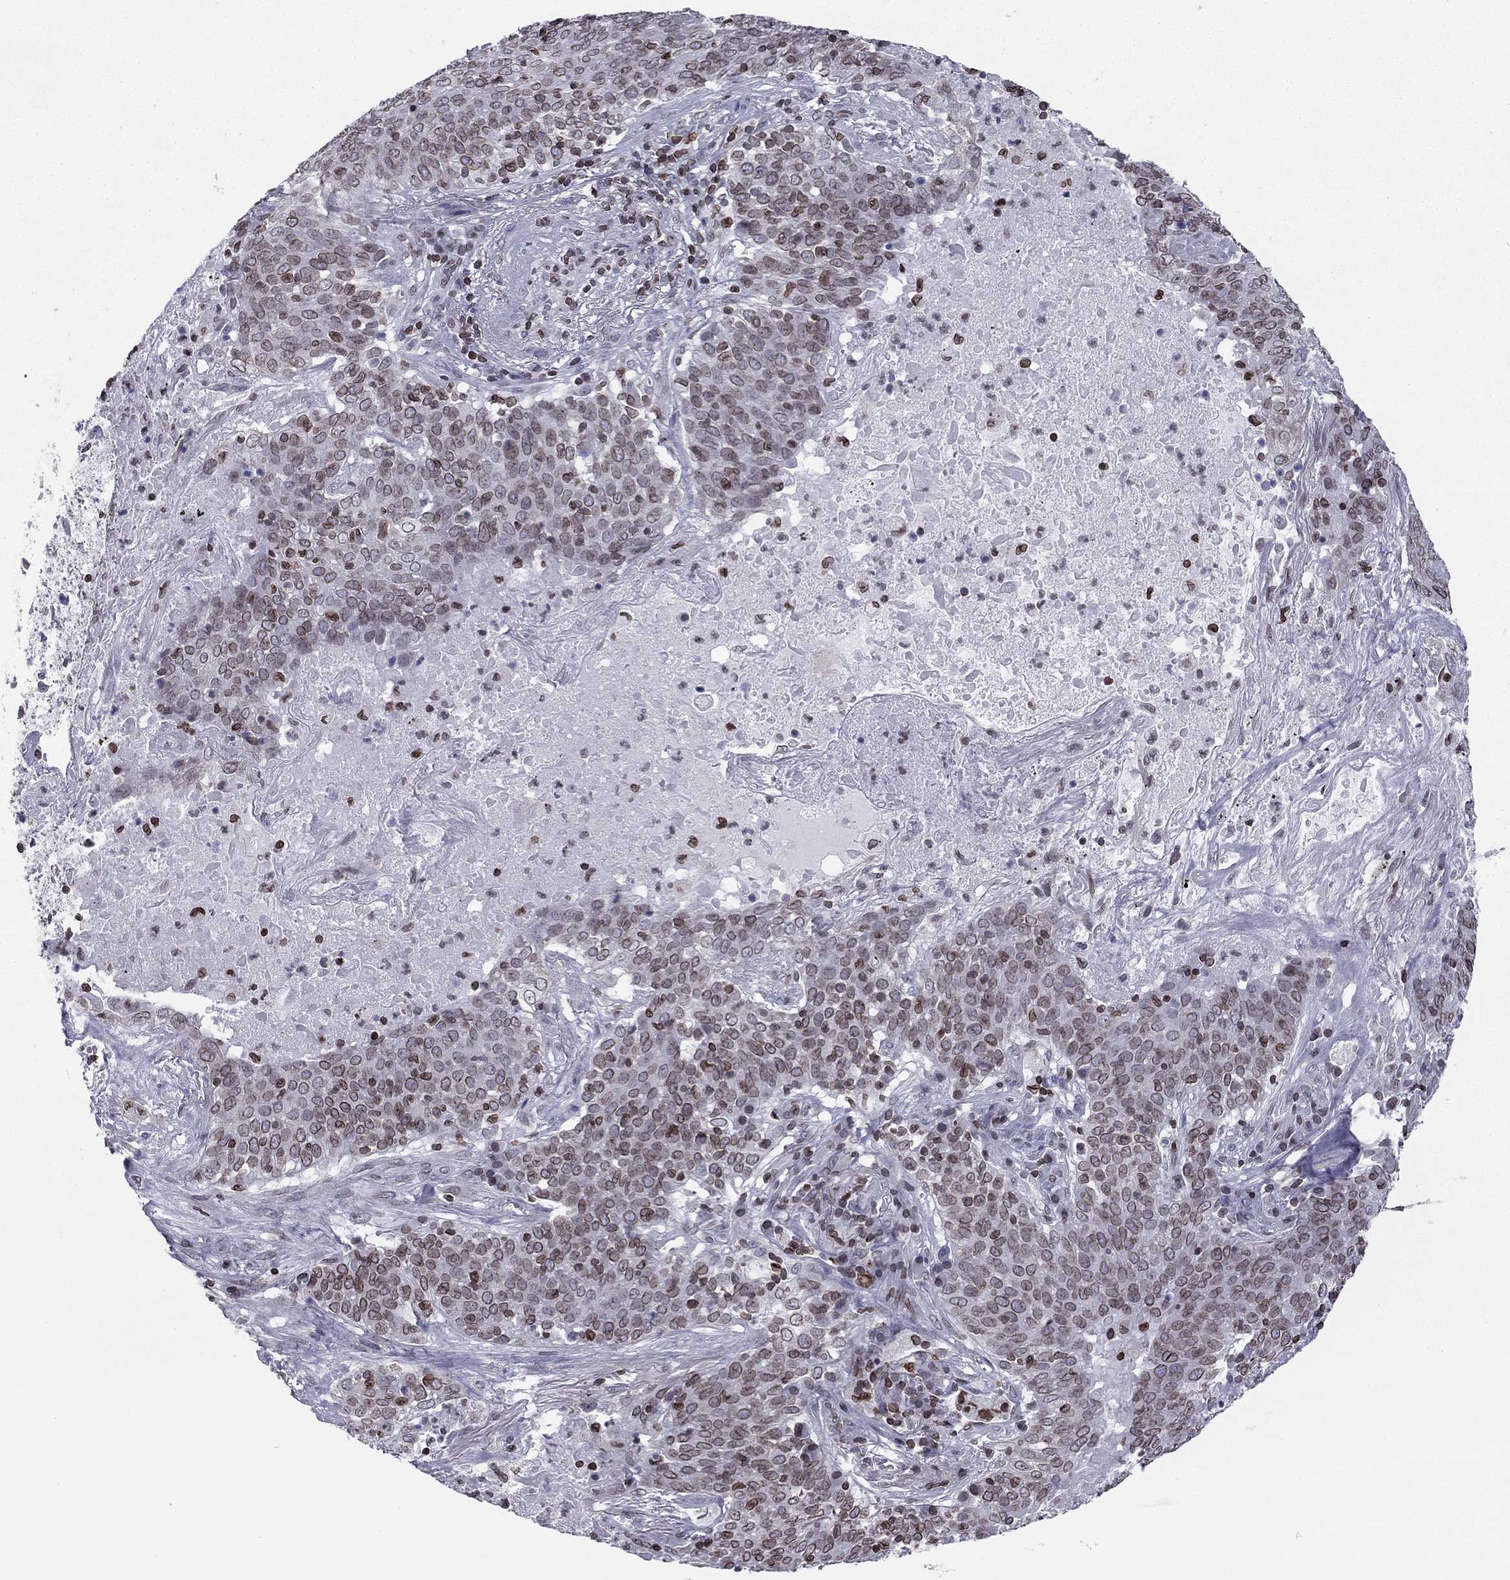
{"staining": {"intensity": "moderate", "quantity": ">75%", "location": "cytoplasmic/membranous,nuclear"}, "tissue": "lung cancer", "cell_type": "Tumor cells", "image_type": "cancer", "snomed": [{"axis": "morphology", "description": "Squamous cell carcinoma, NOS"}, {"axis": "topography", "description": "Lung"}], "caption": "Human lung cancer stained for a protein (brown) exhibits moderate cytoplasmic/membranous and nuclear positive expression in about >75% of tumor cells.", "gene": "ESPL1", "patient": {"sex": "male", "age": 82}}